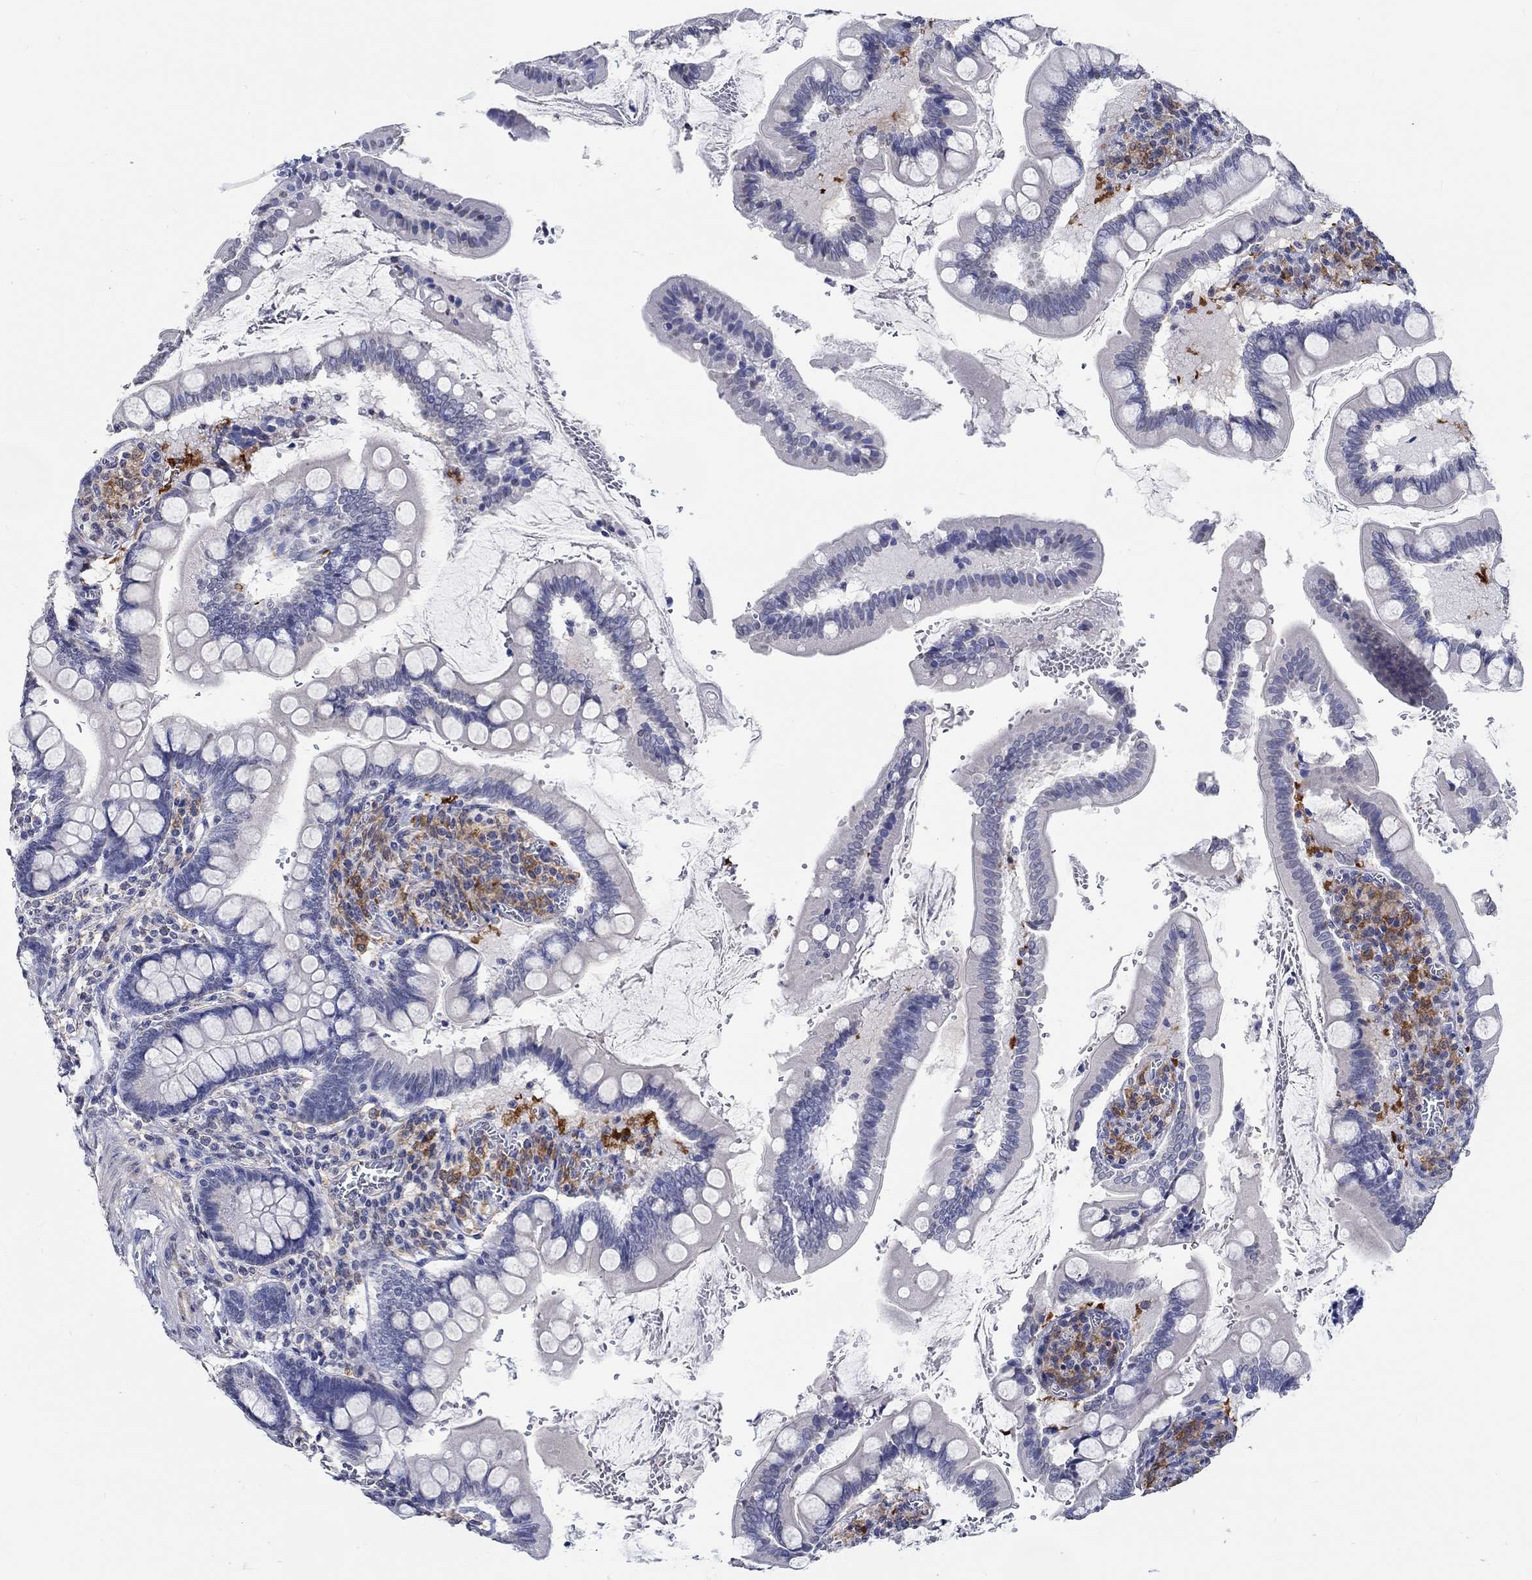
{"staining": {"intensity": "negative", "quantity": "none", "location": "none"}, "tissue": "small intestine", "cell_type": "Glandular cells", "image_type": "normal", "snomed": [{"axis": "morphology", "description": "Normal tissue, NOS"}, {"axis": "topography", "description": "Small intestine"}], "caption": "Glandular cells show no significant staining in benign small intestine.", "gene": "PDE1B", "patient": {"sex": "female", "age": 56}}